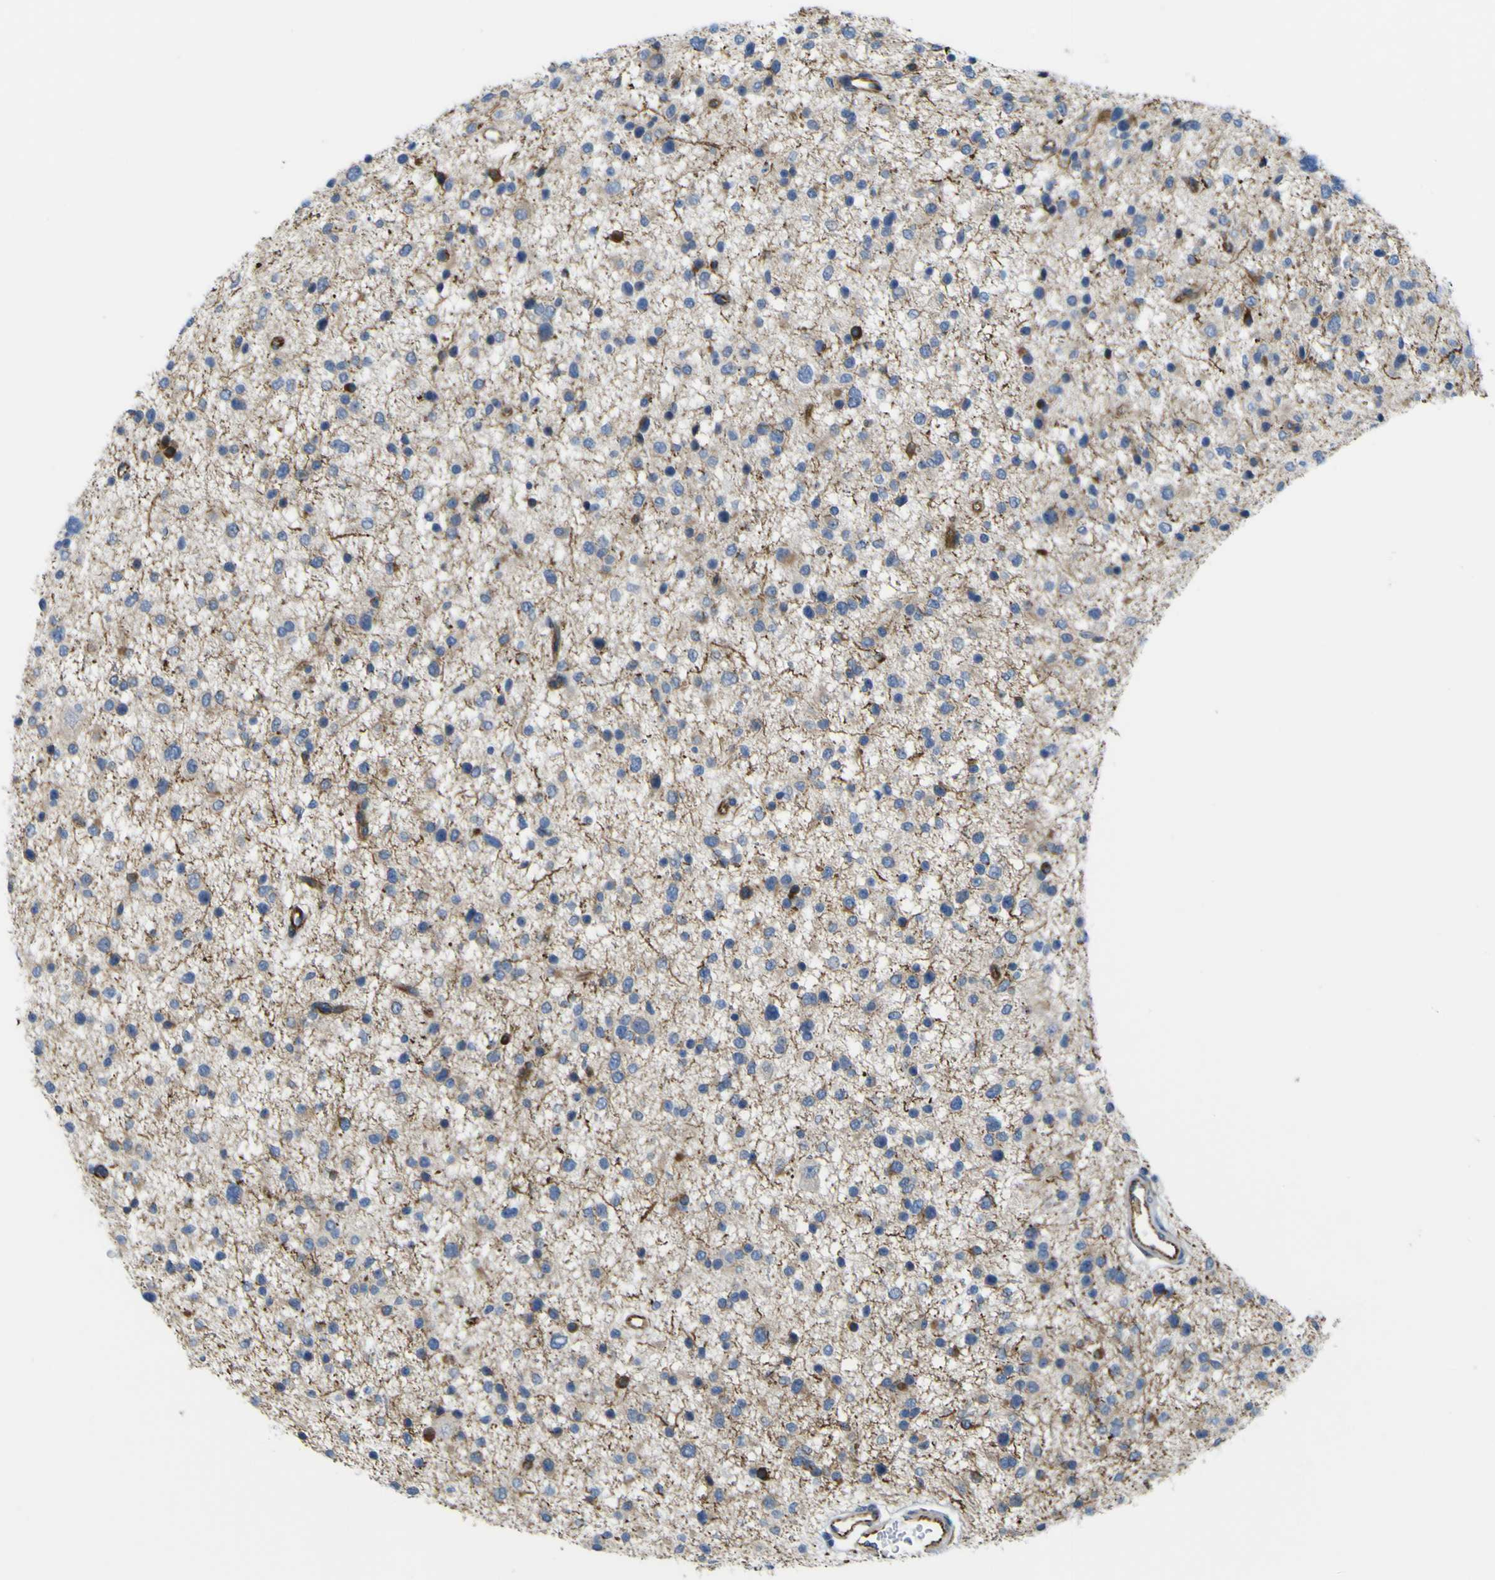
{"staining": {"intensity": "strong", "quantity": "<25%", "location": "cytoplasmic/membranous"}, "tissue": "glioma", "cell_type": "Tumor cells", "image_type": "cancer", "snomed": [{"axis": "morphology", "description": "Glioma, malignant, Low grade"}, {"axis": "topography", "description": "Brain"}], "caption": "Immunohistochemistry image of human glioma stained for a protein (brown), which exhibits medium levels of strong cytoplasmic/membranous staining in about <25% of tumor cells.", "gene": "JPH1", "patient": {"sex": "female", "age": 37}}